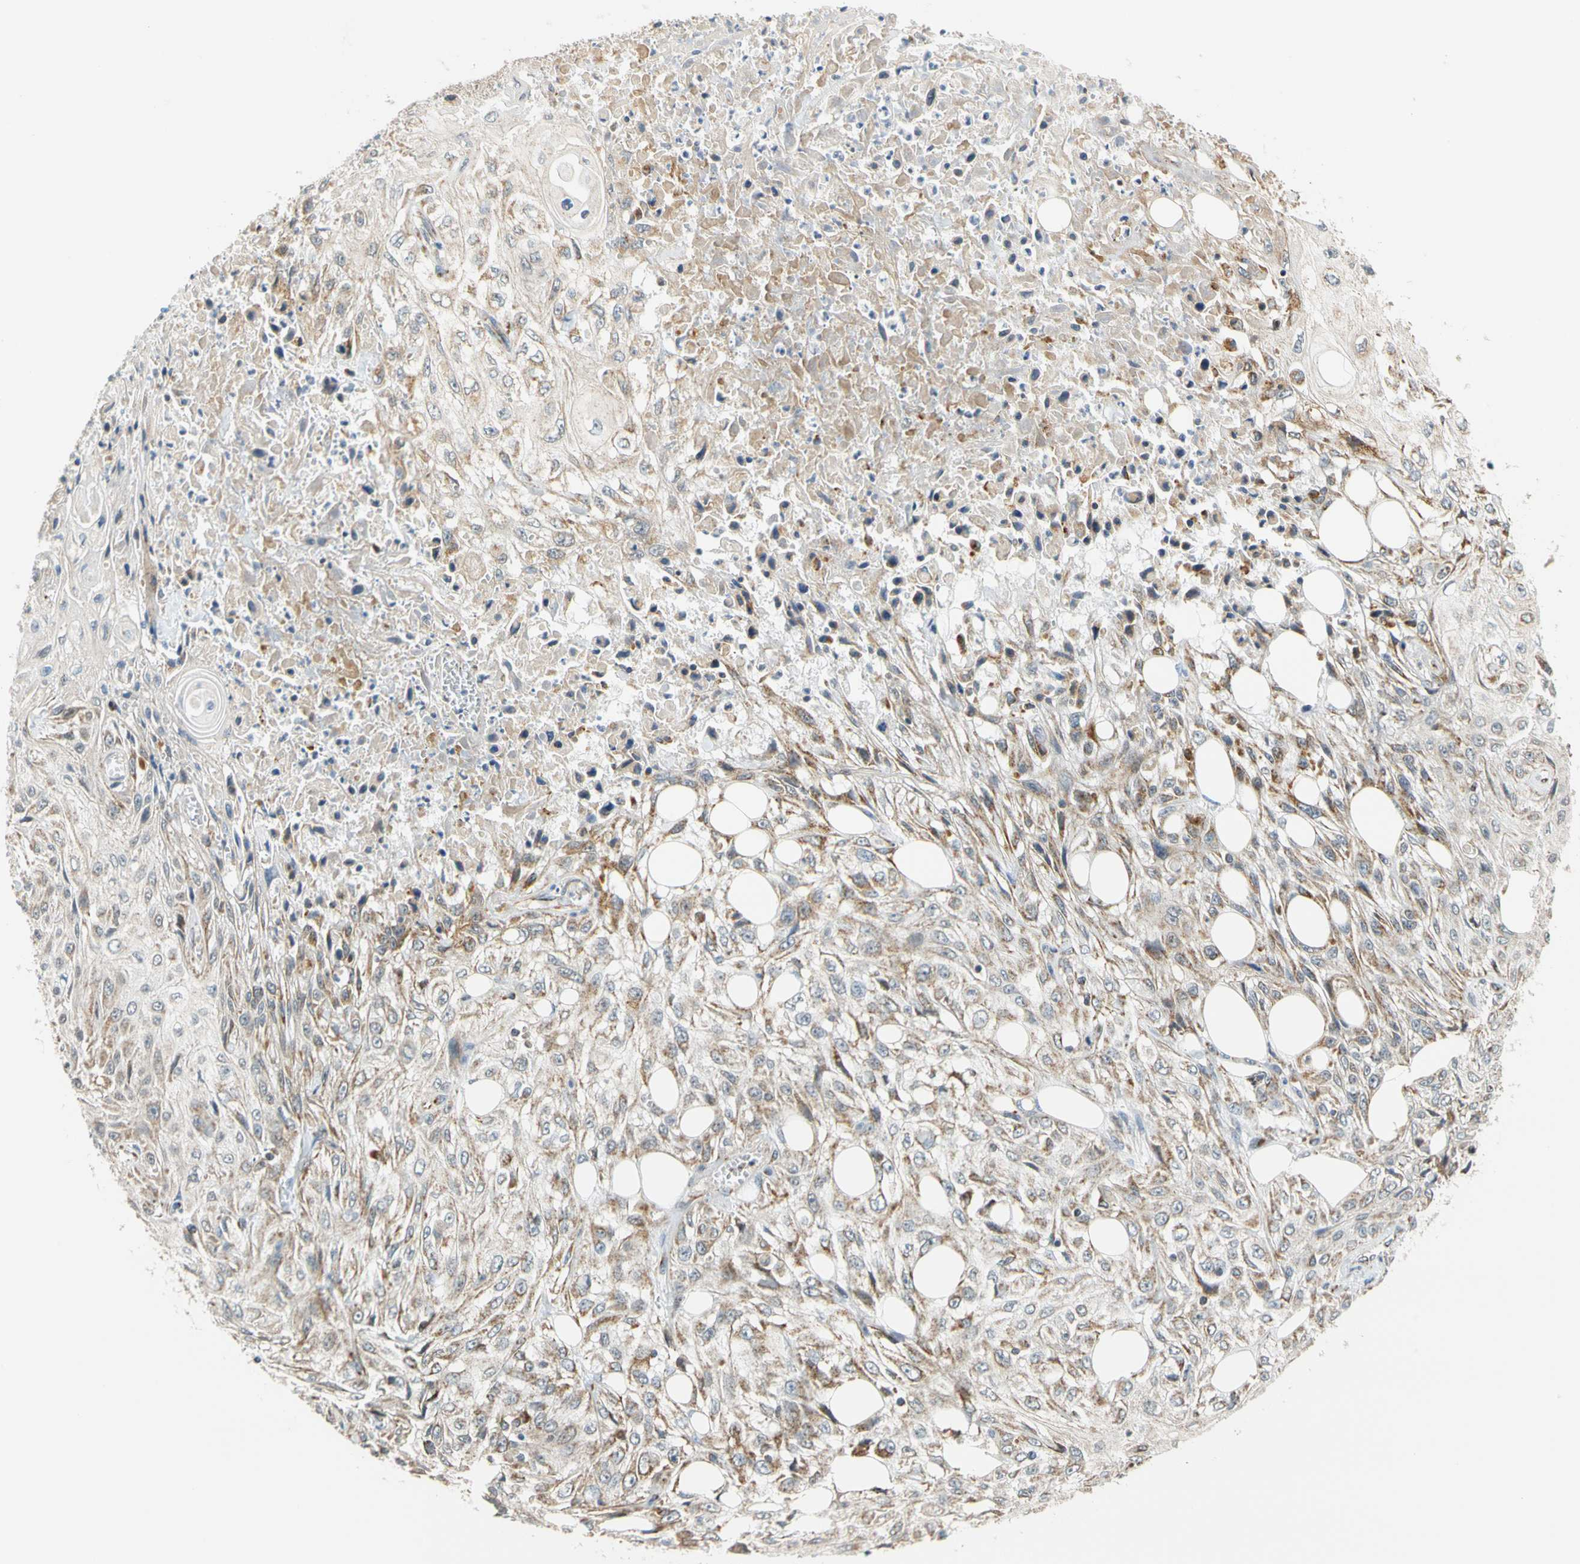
{"staining": {"intensity": "weak", "quantity": "25%-75%", "location": "cytoplasmic/membranous"}, "tissue": "skin cancer", "cell_type": "Tumor cells", "image_type": "cancer", "snomed": [{"axis": "morphology", "description": "Squamous cell carcinoma, NOS"}, {"axis": "morphology", "description": "Squamous cell carcinoma, metastatic, NOS"}, {"axis": "topography", "description": "Skin"}, {"axis": "topography", "description": "Lymph node"}], "caption": "The histopathology image demonstrates a brown stain indicating the presence of a protein in the cytoplasmic/membranous of tumor cells in skin cancer.", "gene": "SFXN3", "patient": {"sex": "male", "age": 75}}